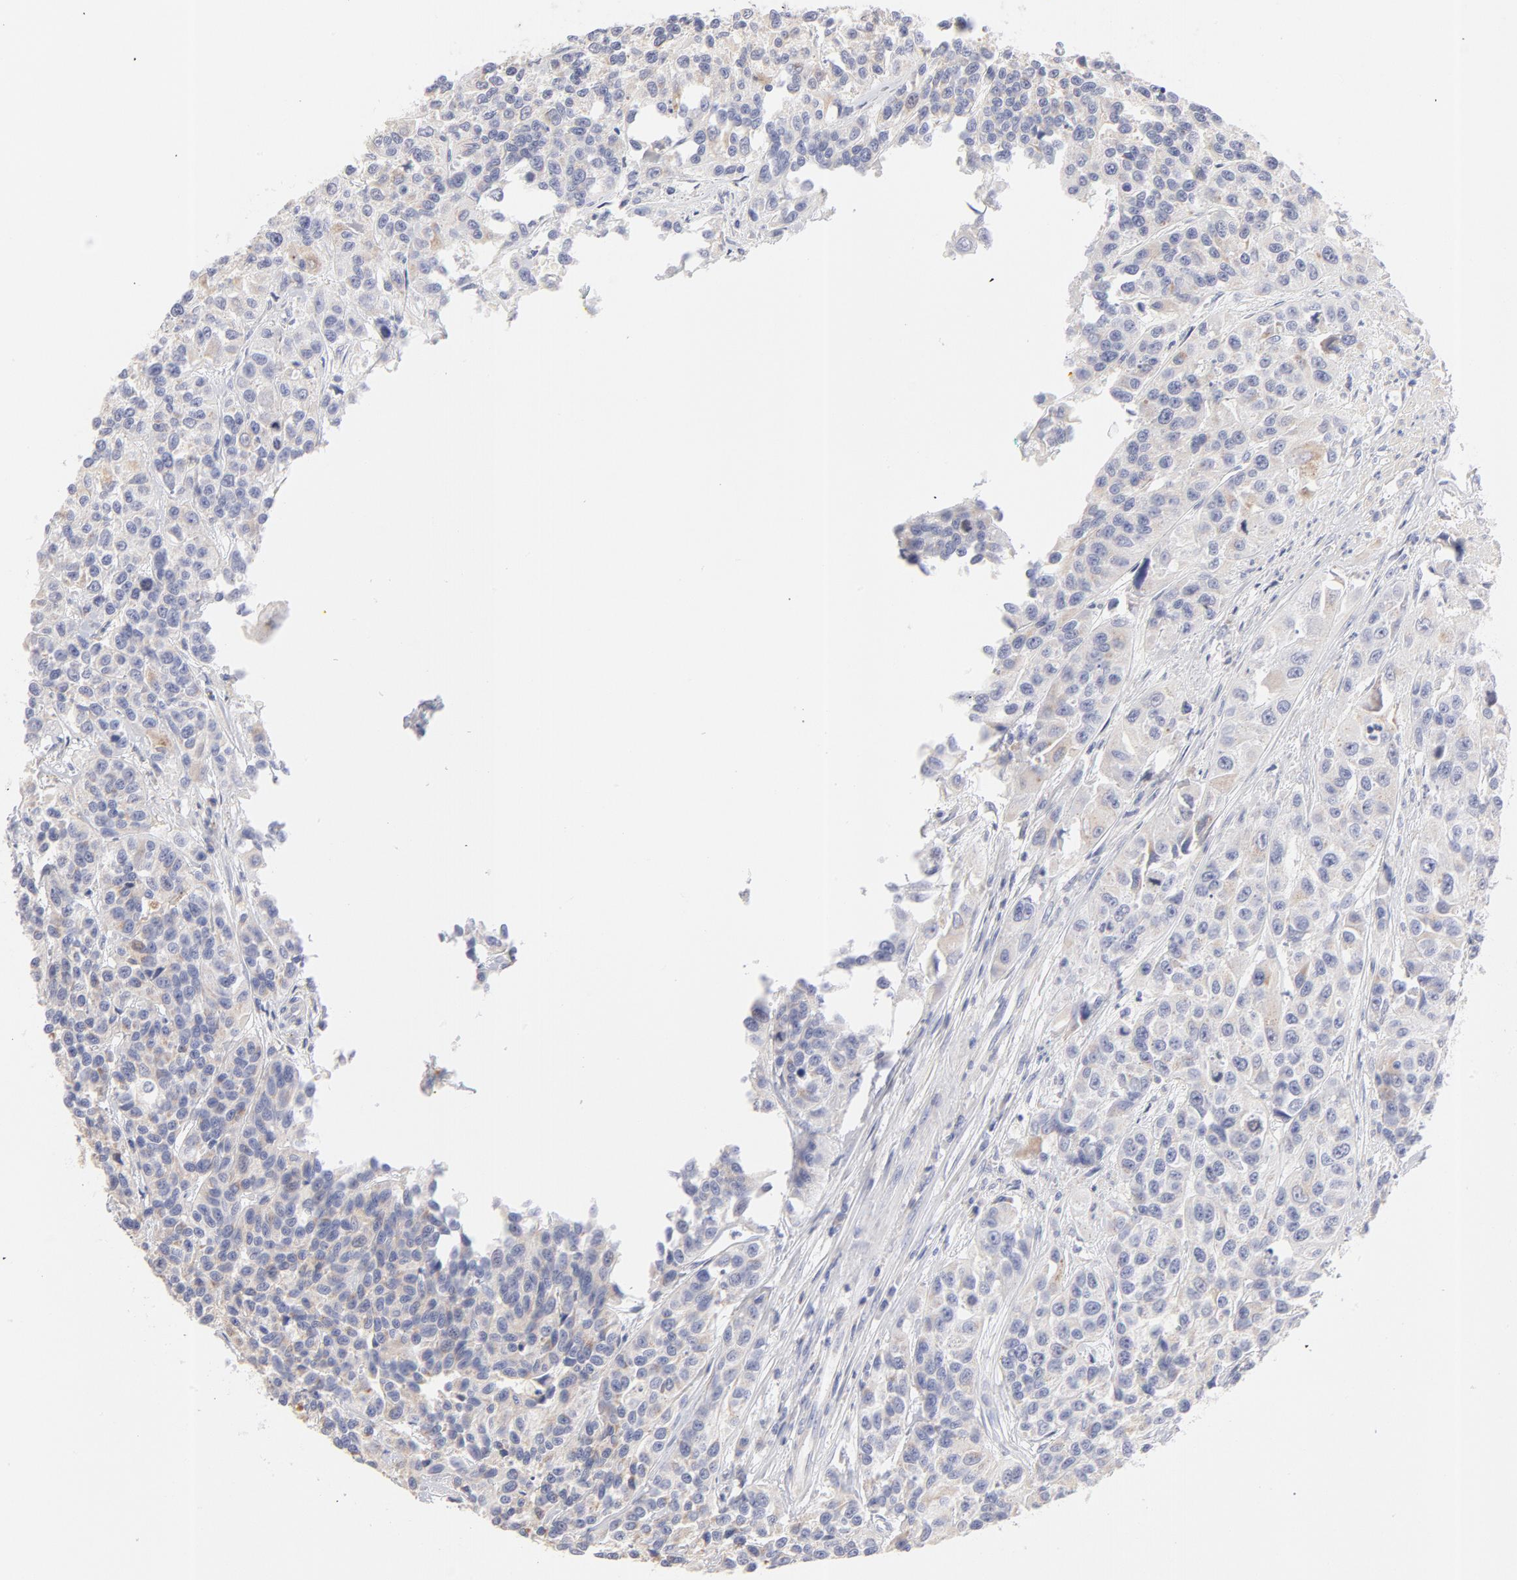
{"staining": {"intensity": "negative", "quantity": "none", "location": "none"}, "tissue": "urothelial cancer", "cell_type": "Tumor cells", "image_type": "cancer", "snomed": [{"axis": "morphology", "description": "Urothelial carcinoma, High grade"}, {"axis": "topography", "description": "Urinary bladder"}], "caption": "Immunohistochemistry (IHC) micrograph of high-grade urothelial carcinoma stained for a protein (brown), which demonstrates no expression in tumor cells. (Brightfield microscopy of DAB immunohistochemistry (IHC) at high magnification).", "gene": "TST", "patient": {"sex": "female", "age": 81}}